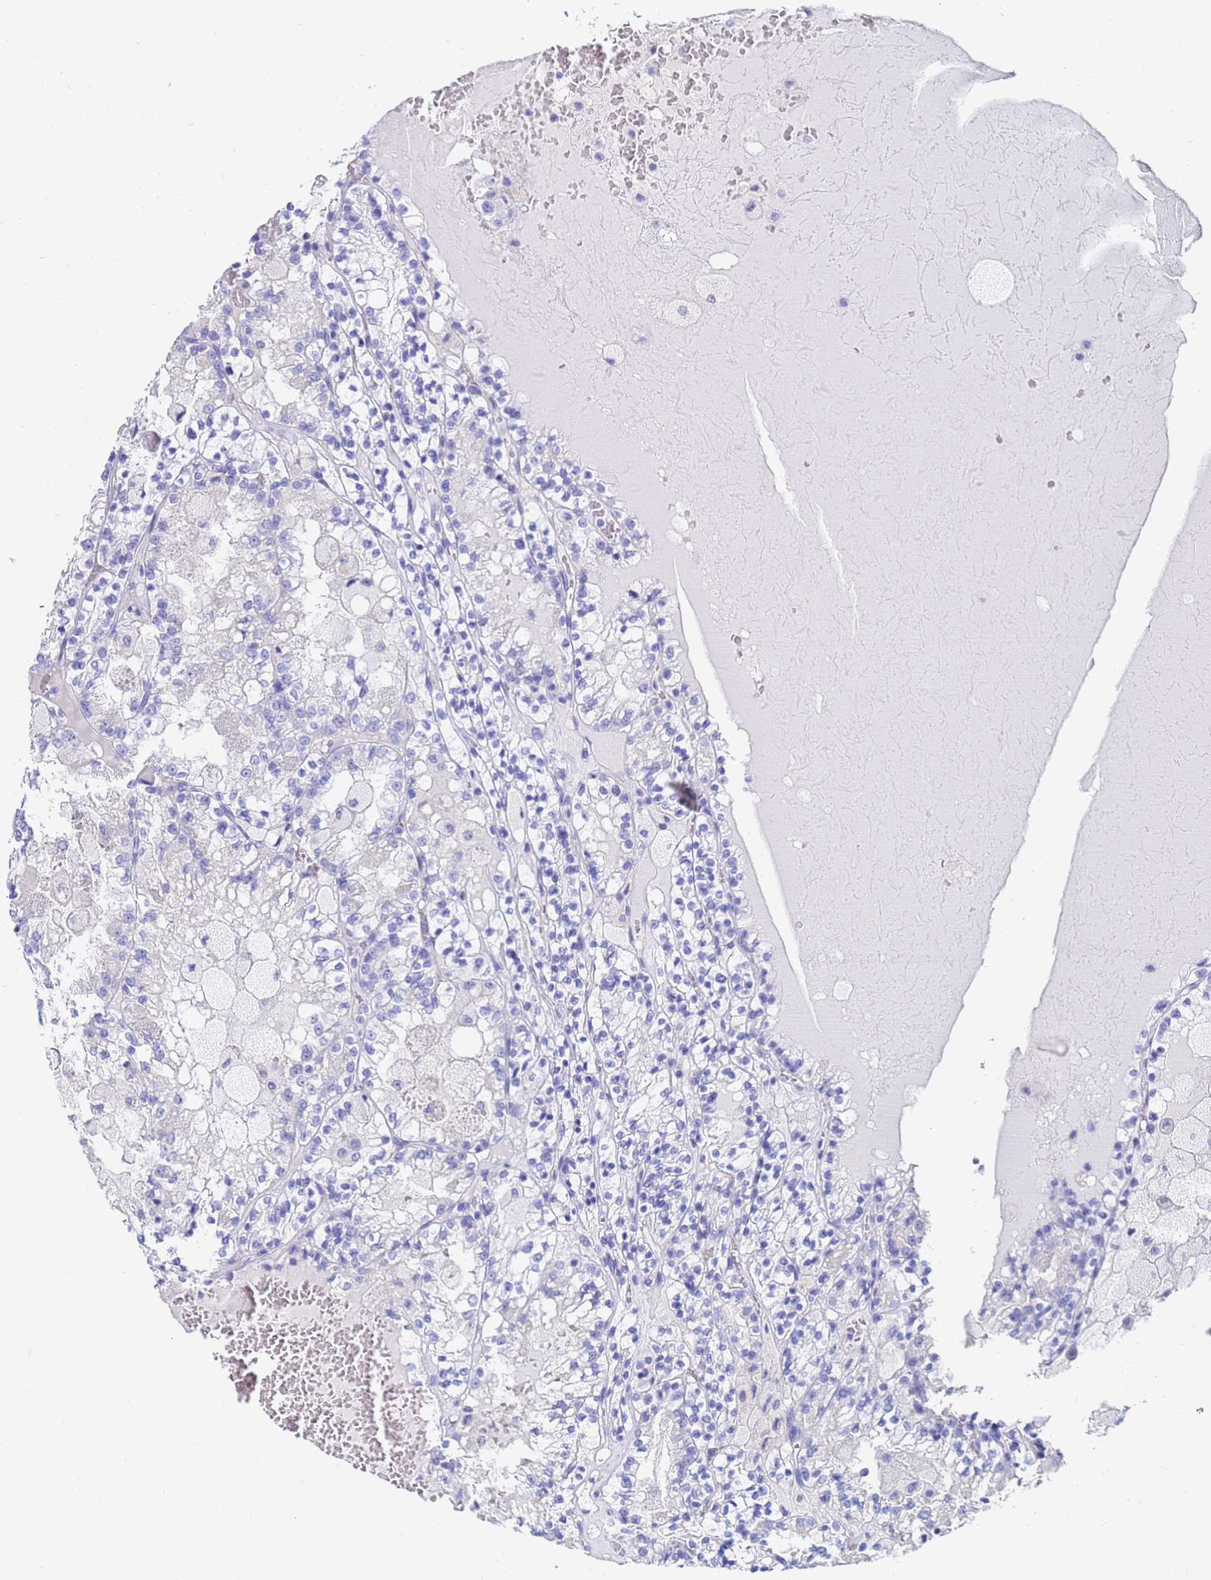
{"staining": {"intensity": "negative", "quantity": "none", "location": "none"}, "tissue": "renal cancer", "cell_type": "Tumor cells", "image_type": "cancer", "snomed": [{"axis": "morphology", "description": "Adenocarcinoma, NOS"}, {"axis": "topography", "description": "Kidney"}], "caption": "DAB (3,3'-diaminobenzidine) immunohistochemical staining of renal adenocarcinoma displays no significant positivity in tumor cells. The staining is performed using DAB (3,3'-diaminobenzidine) brown chromogen with nuclei counter-stained in using hematoxylin.", "gene": "C2orf72", "patient": {"sex": "female", "age": 56}}